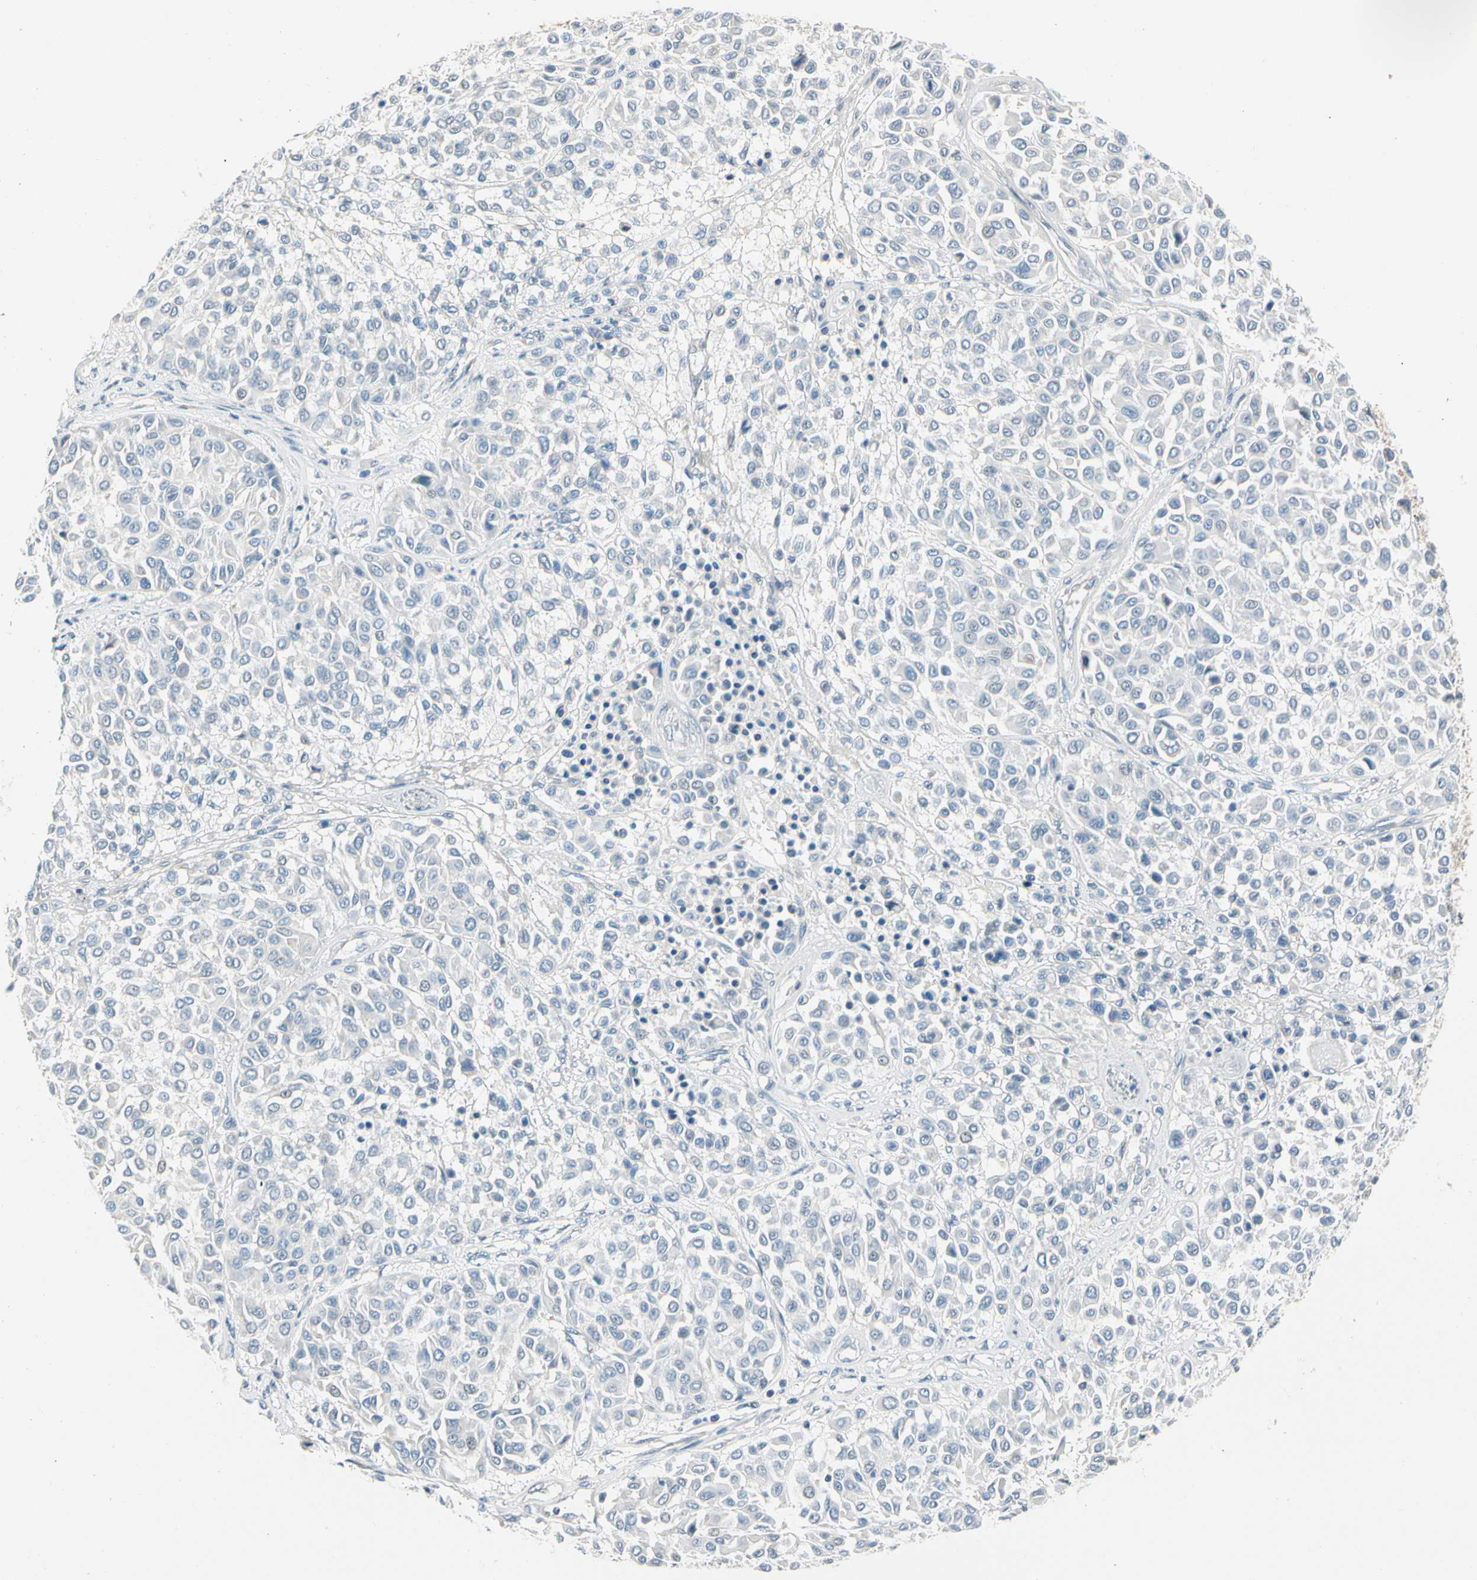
{"staining": {"intensity": "negative", "quantity": "none", "location": "none"}, "tissue": "melanoma", "cell_type": "Tumor cells", "image_type": "cancer", "snomed": [{"axis": "morphology", "description": "Malignant melanoma, Metastatic site"}, {"axis": "topography", "description": "Soft tissue"}], "caption": "This histopathology image is of melanoma stained with immunohistochemistry to label a protein in brown with the nuclei are counter-stained blue. There is no staining in tumor cells. Nuclei are stained in blue.", "gene": "STK40", "patient": {"sex": "male", "age": 41}}